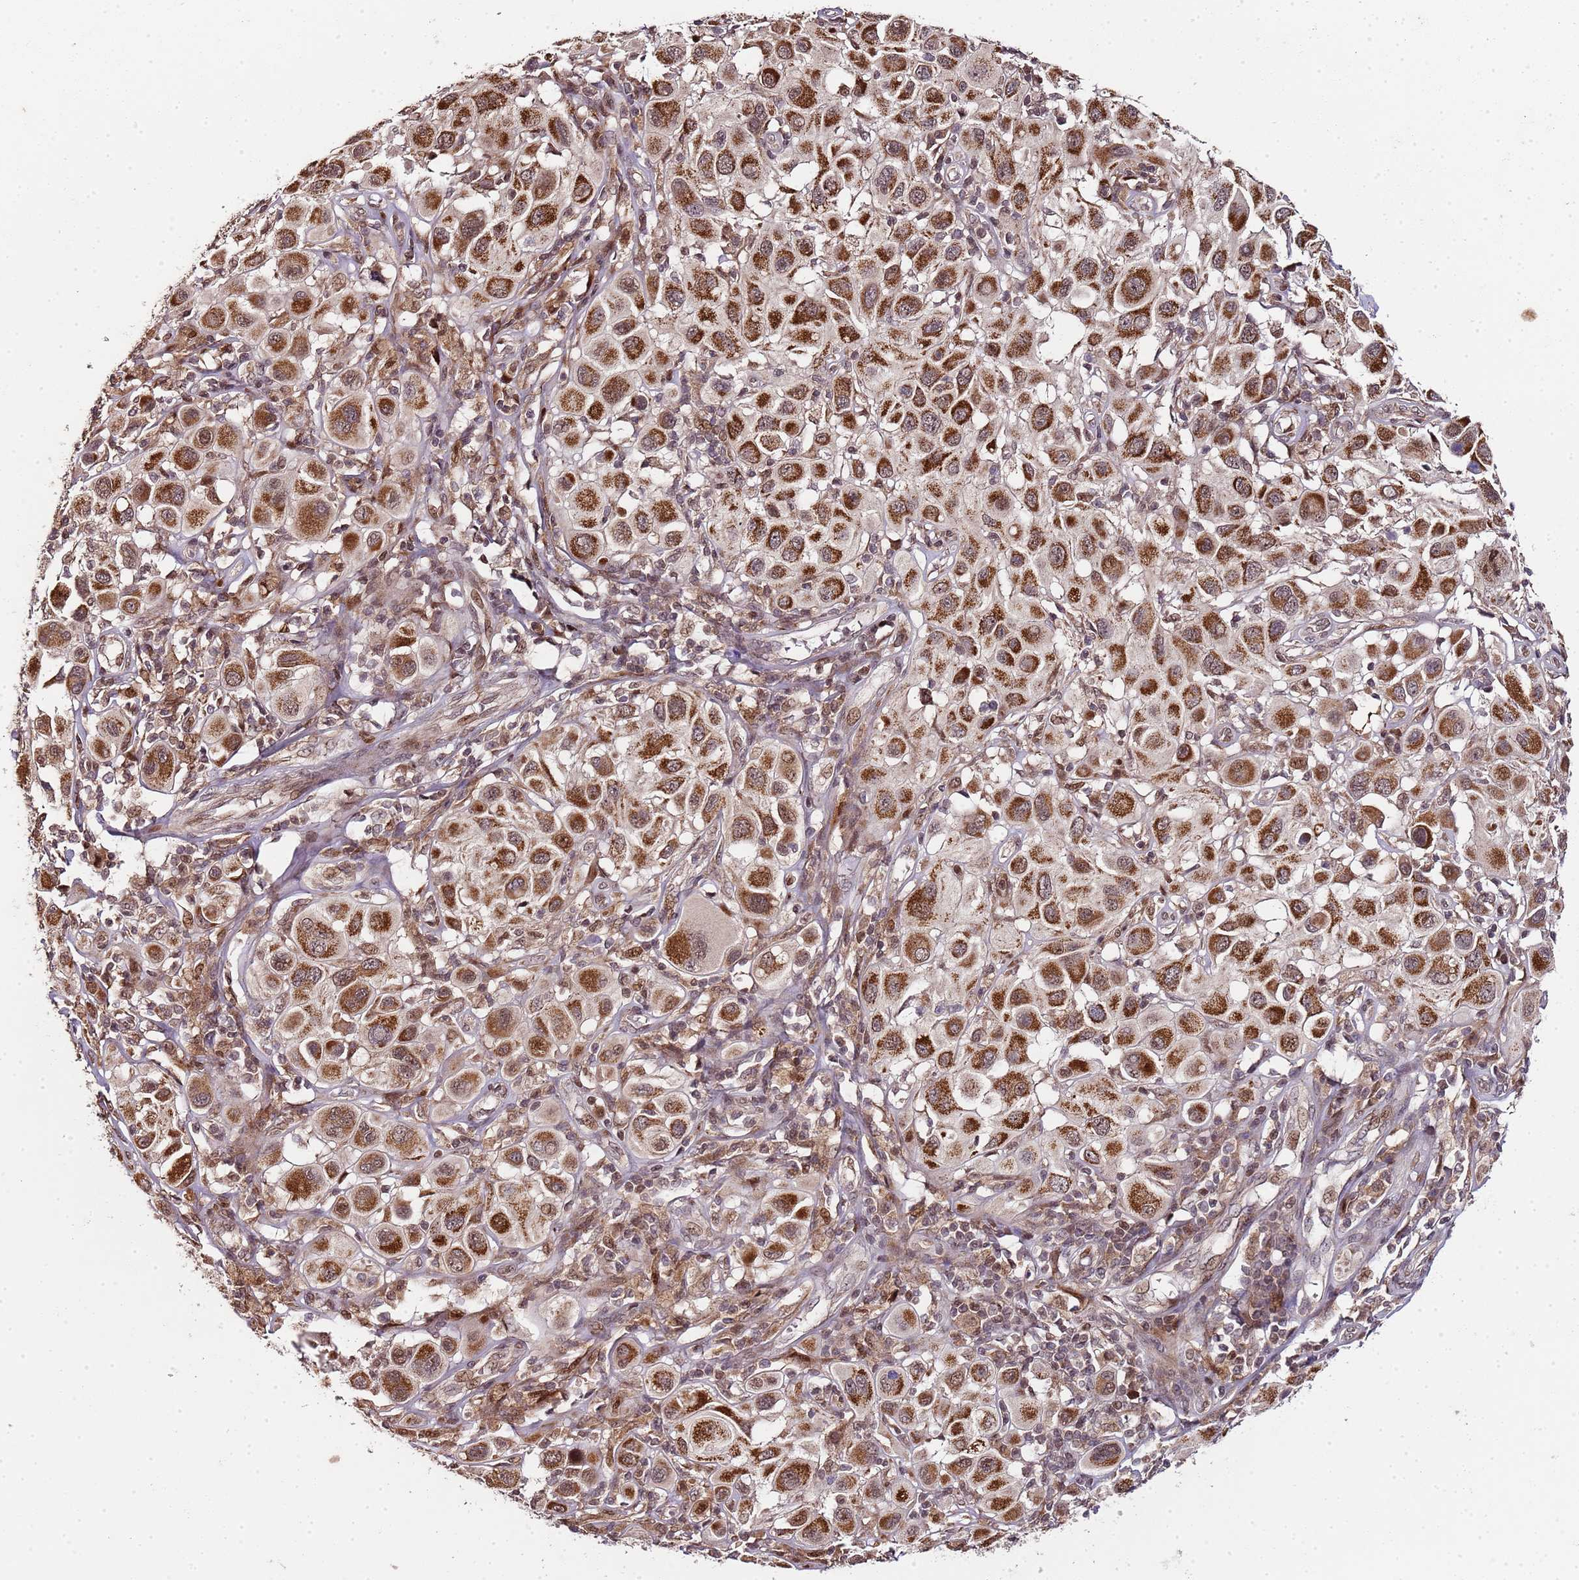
{"staining": {"intensity": "strong", "quantity": ">75%", "location": "cytoplasmic/membranous"}, "tissue": "melanoma", "cell_type": "Tumor cells", "image_type": "cancer", "snomed": [{"axis": "morphology", "description": "Malignant melanoma, Metastatic site"}, {"axis": "topography", "description": "Skin"}], "caption": "Human malignant melanoma (metastatic site) stained with a brown dye displays strong cytoplasmic/membranous positive positivity in approximately >75% of tumor cells.", "gene": "EDC3", "patient": {"sex": "male", "age": 41}}